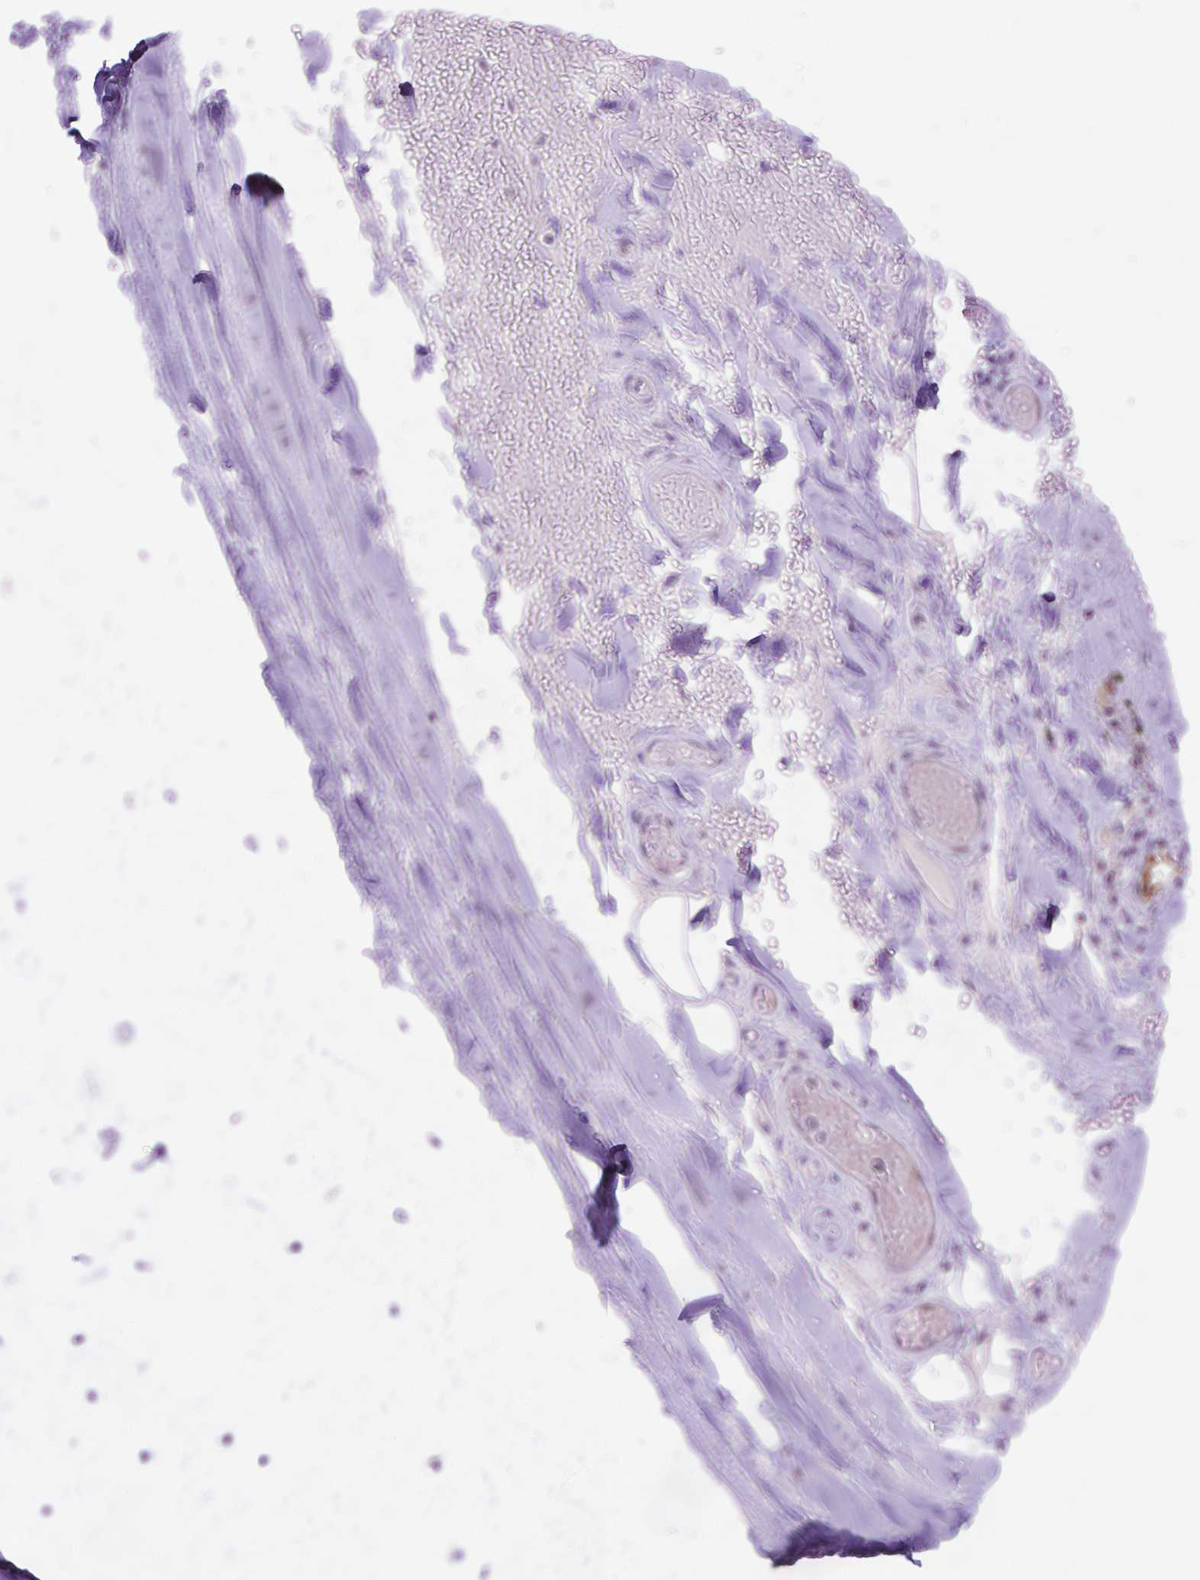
{"staining": {"intensity": "negative", "quantity": "none", "location": "none"}, "tissue": "adipose tissue", "cell_type": "Adipocytes", "image_type": "normal", "snomed": [{"axis": "morphology", "description": "Normal tissue, NOS"}, {"axis": "topography", "description": "Cartilage tissue"}, {"axis": "topography", "description": "Bronchus"}], "caption": "Adipocytes are negative for brown protein staining in unremarkable adipose tissue.", "gene": "ITGB6", "patient": {"sex": "male", "age": 64}}